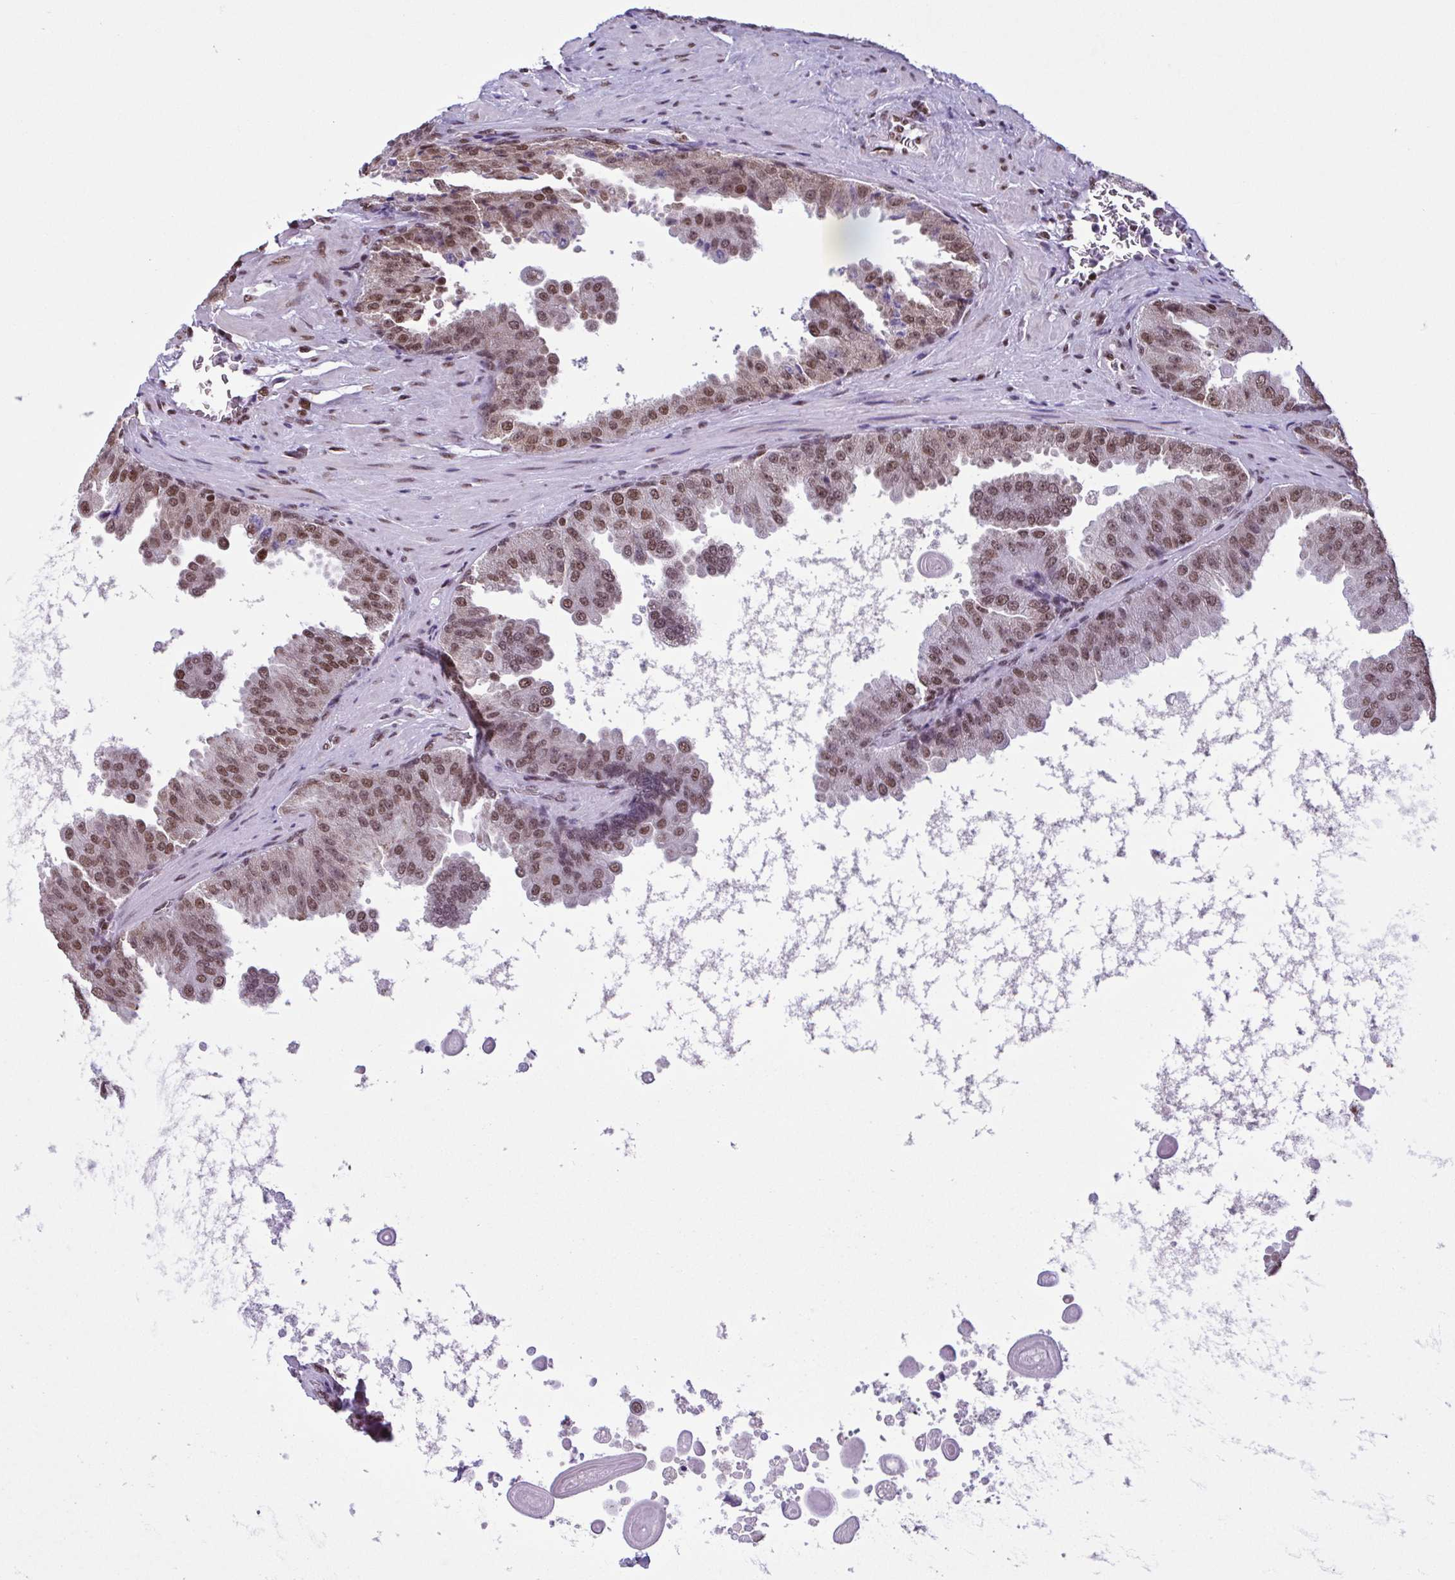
{"staining": {"intensity": "moderate", "quantity": ">75%", "location": "nuclear"}, "tissue": "prostate cancer", "cell_type": "Tumor cells", "image_type": "cancer", "snomed": [{"axis": "morphology", "description": "Adenocarcinoma, Low grade"}, {"axis": "topography", "description": "Prostate"}], "caption": "Tumor cells show medium levels of moderate nuclear staining in approximately >75% of cells in human adenocarcinoma (low-grade) (prostate). (Stains: DAB in brown, nuclei in blue, Microscopy: brightfield microscopy at high magnification).", "gene": "TIMM21", "patient": {"sex": "male", "age": 67}}